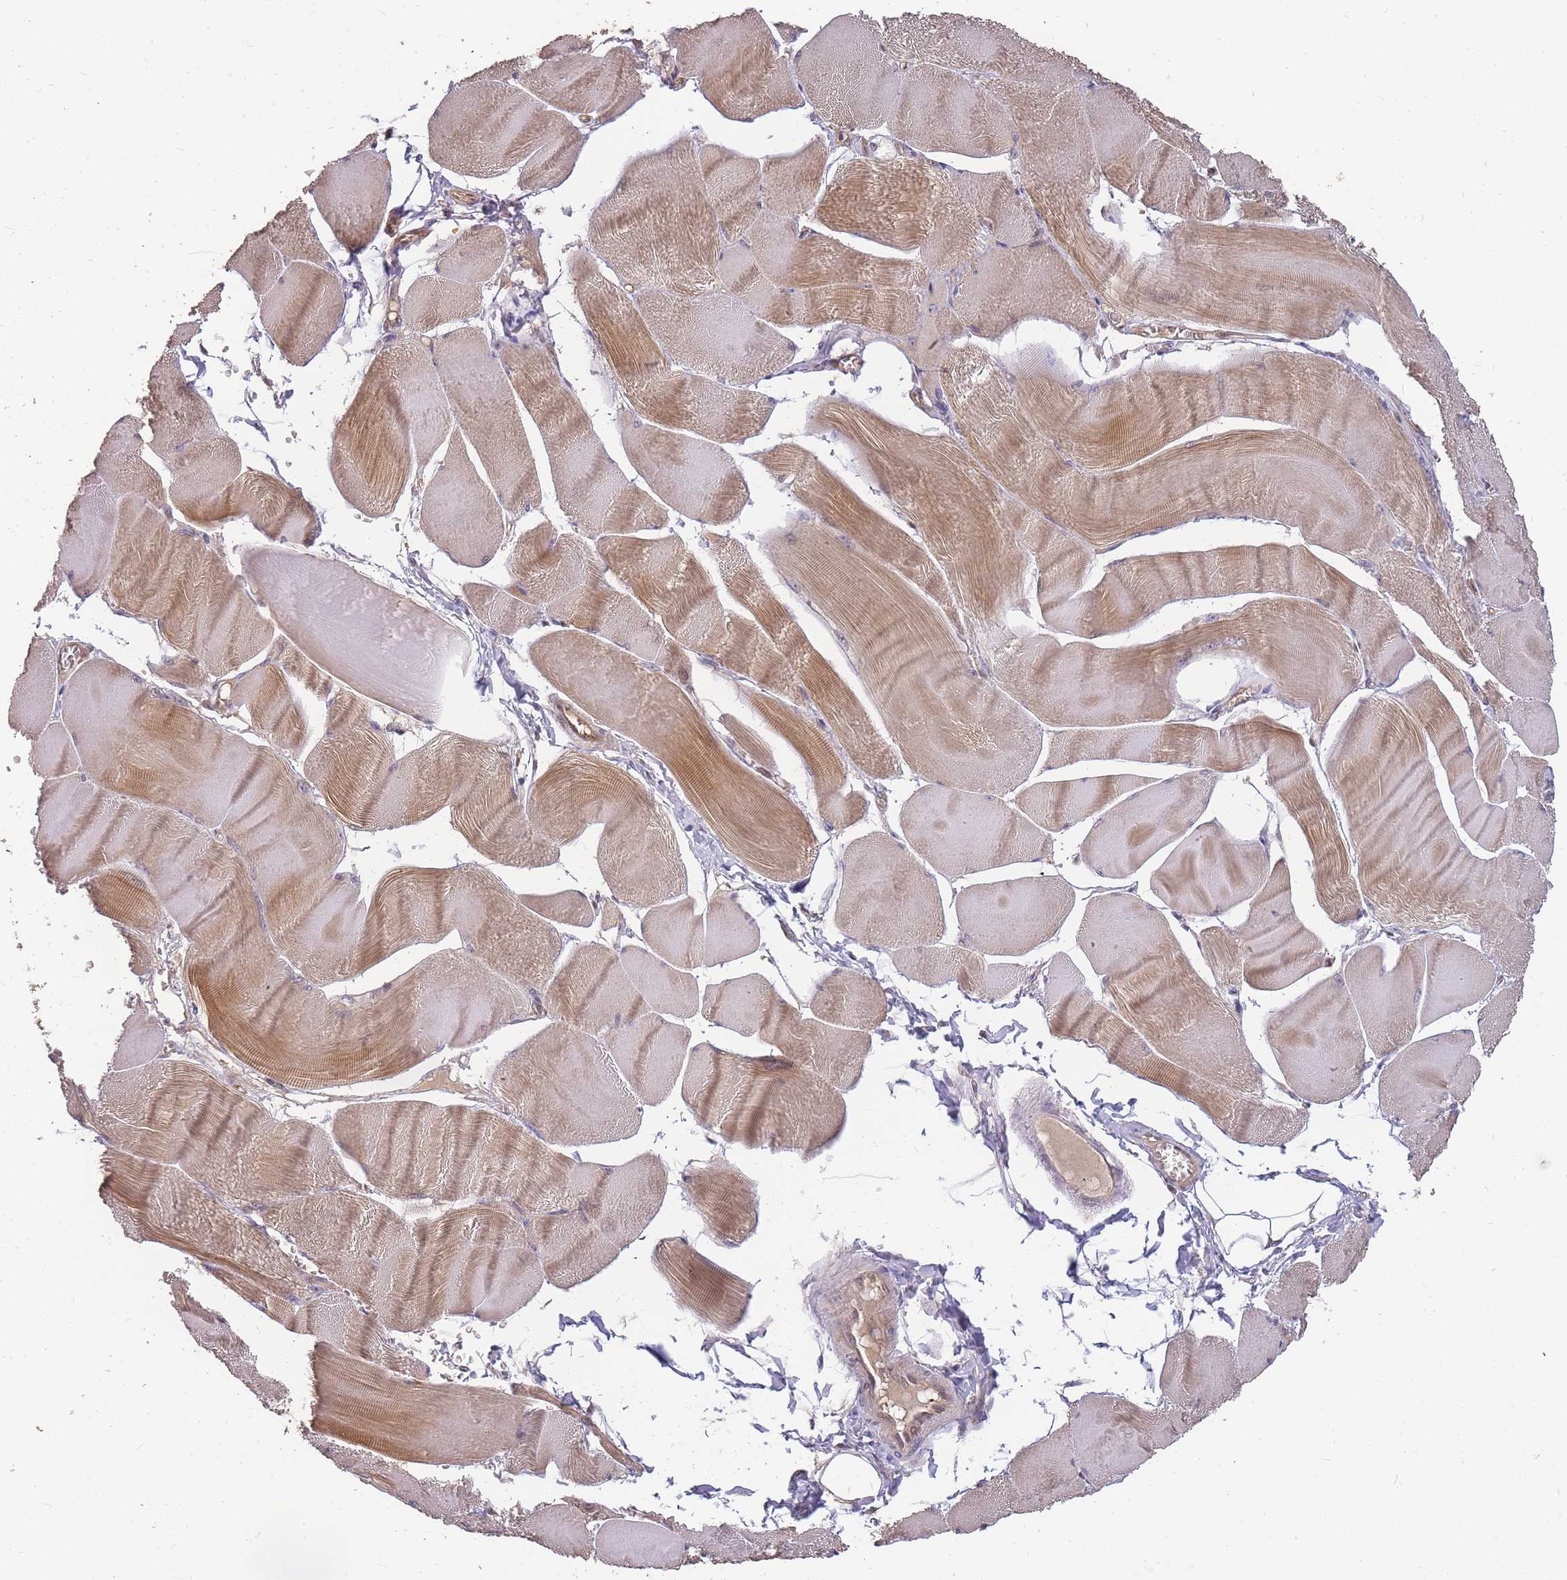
{"staining": {"intensity": "moderate", "quantity": ">75%", "location": "cytoplasmic/membranous"}, "tissue": "skeletal muscle", "cell_type": "Myocytes", "image_type": "normal", "snomed": [{"axis": "morphology", "description": "Normal tissue, NOS"}, {"axis": "morphology", "description": "Basal cell carcinoma"}, {"axis": "topography", "description": "Skeletal muscle"}], "caption": "This is an image of immunohistochemistry staining of benign skeletal muscle, which shows moderate positivity in the cytoplasmic/membranous of myocytes.", "gene": "CDKN2AIPNL", "patient": {"sex": "female", "age": 64}}